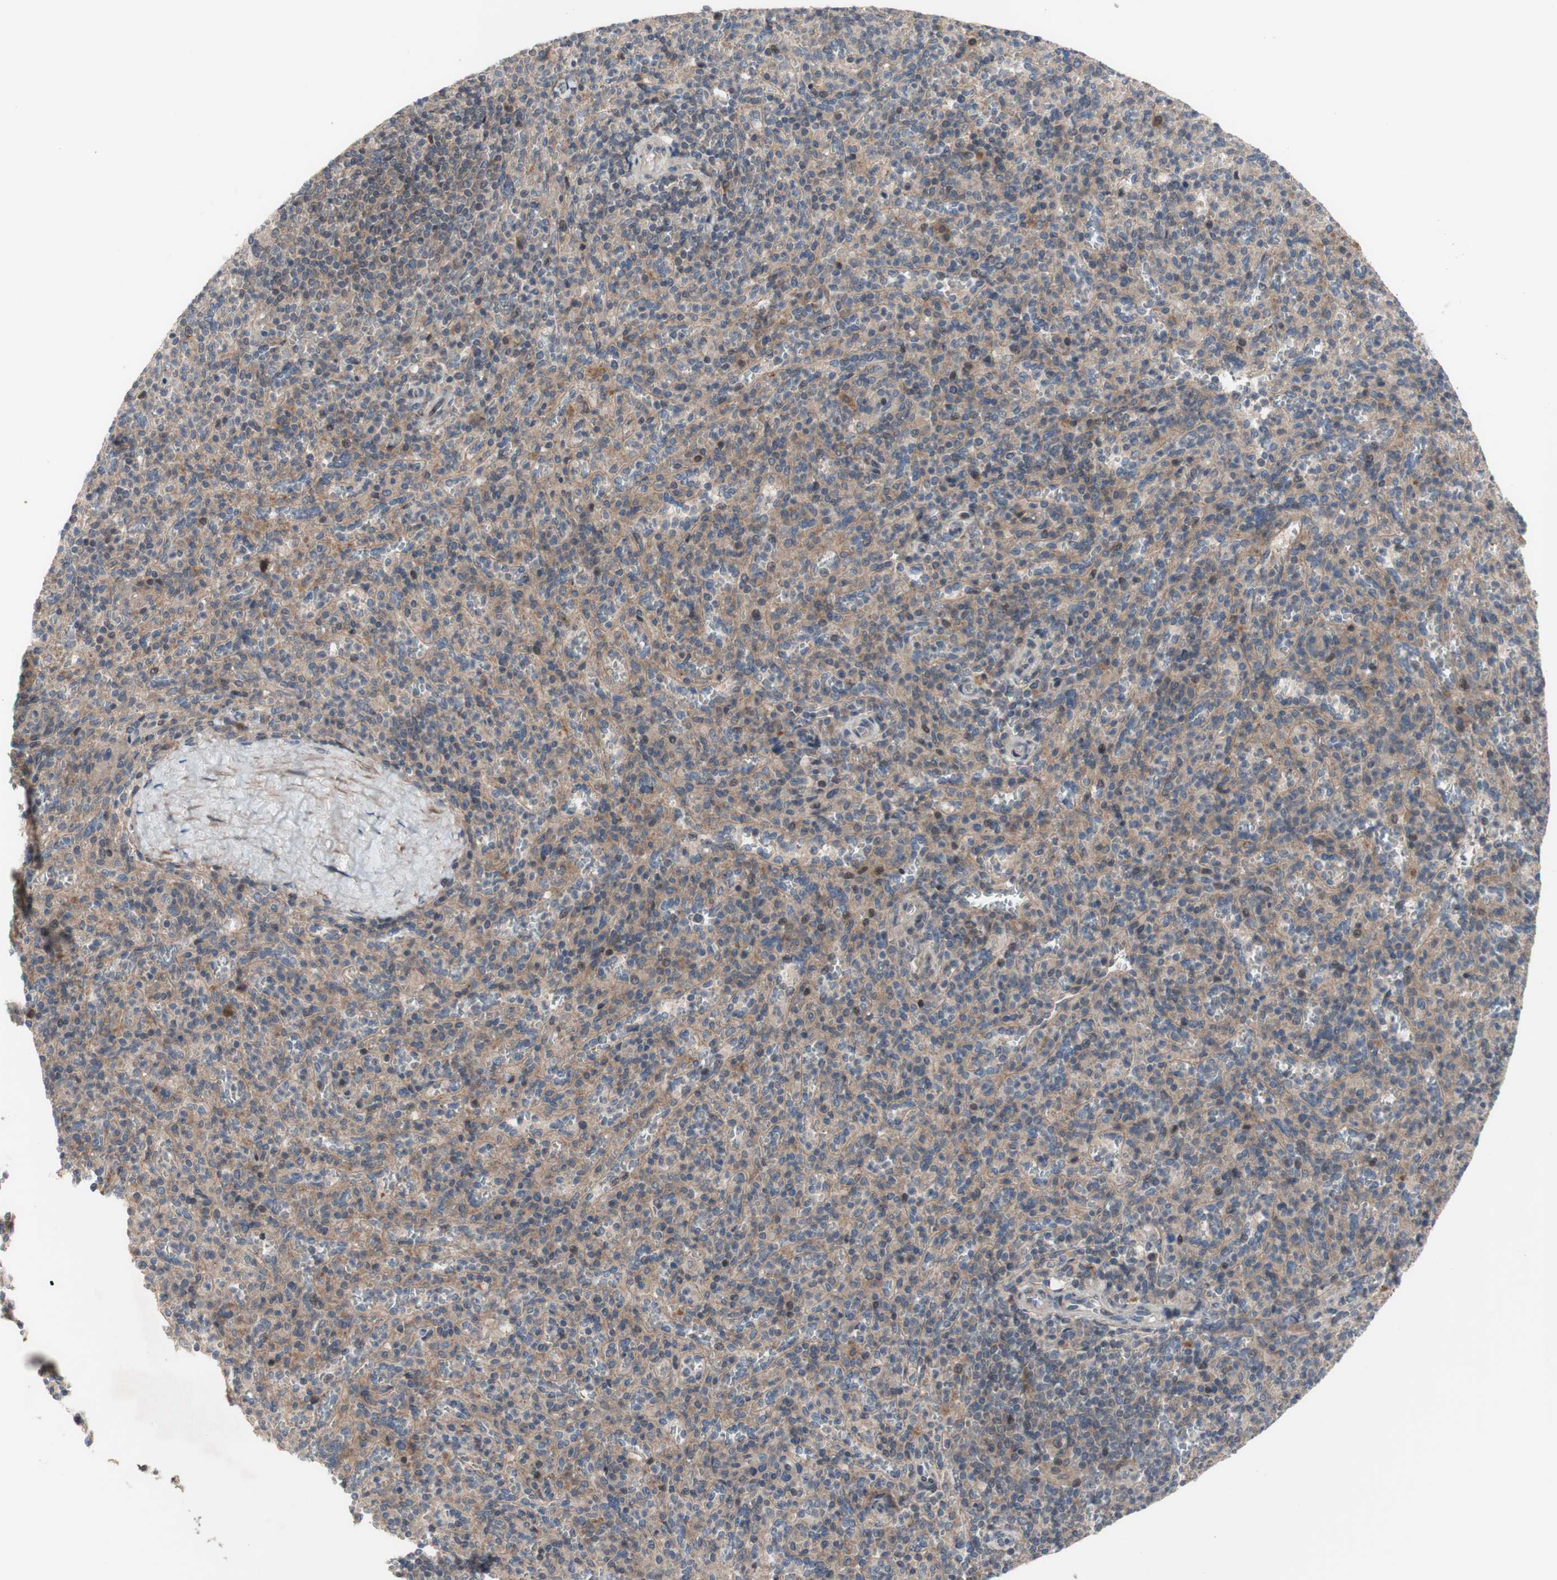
{"staining": {"intensity": "weak", "quantity": "<25%", "location": "cytoplasmic/membranous"}, "tissue": "spleen", "cell_type": "Cells in red pulp", "image_type": "normal", "snomed": [{"axis": "morphology", "description": "Normal tissue, NOS"}, {"axis": "topography", "description": "Spleen"}], "caption": "Normal spleen was stained to show a protein in brown. There is no significant positivity in cells in red pulp. (DAB immunohistochemistry (IHC), high magnification).", "gene": "OAZ1", "patient": {"sex": "male", "age": 36}}